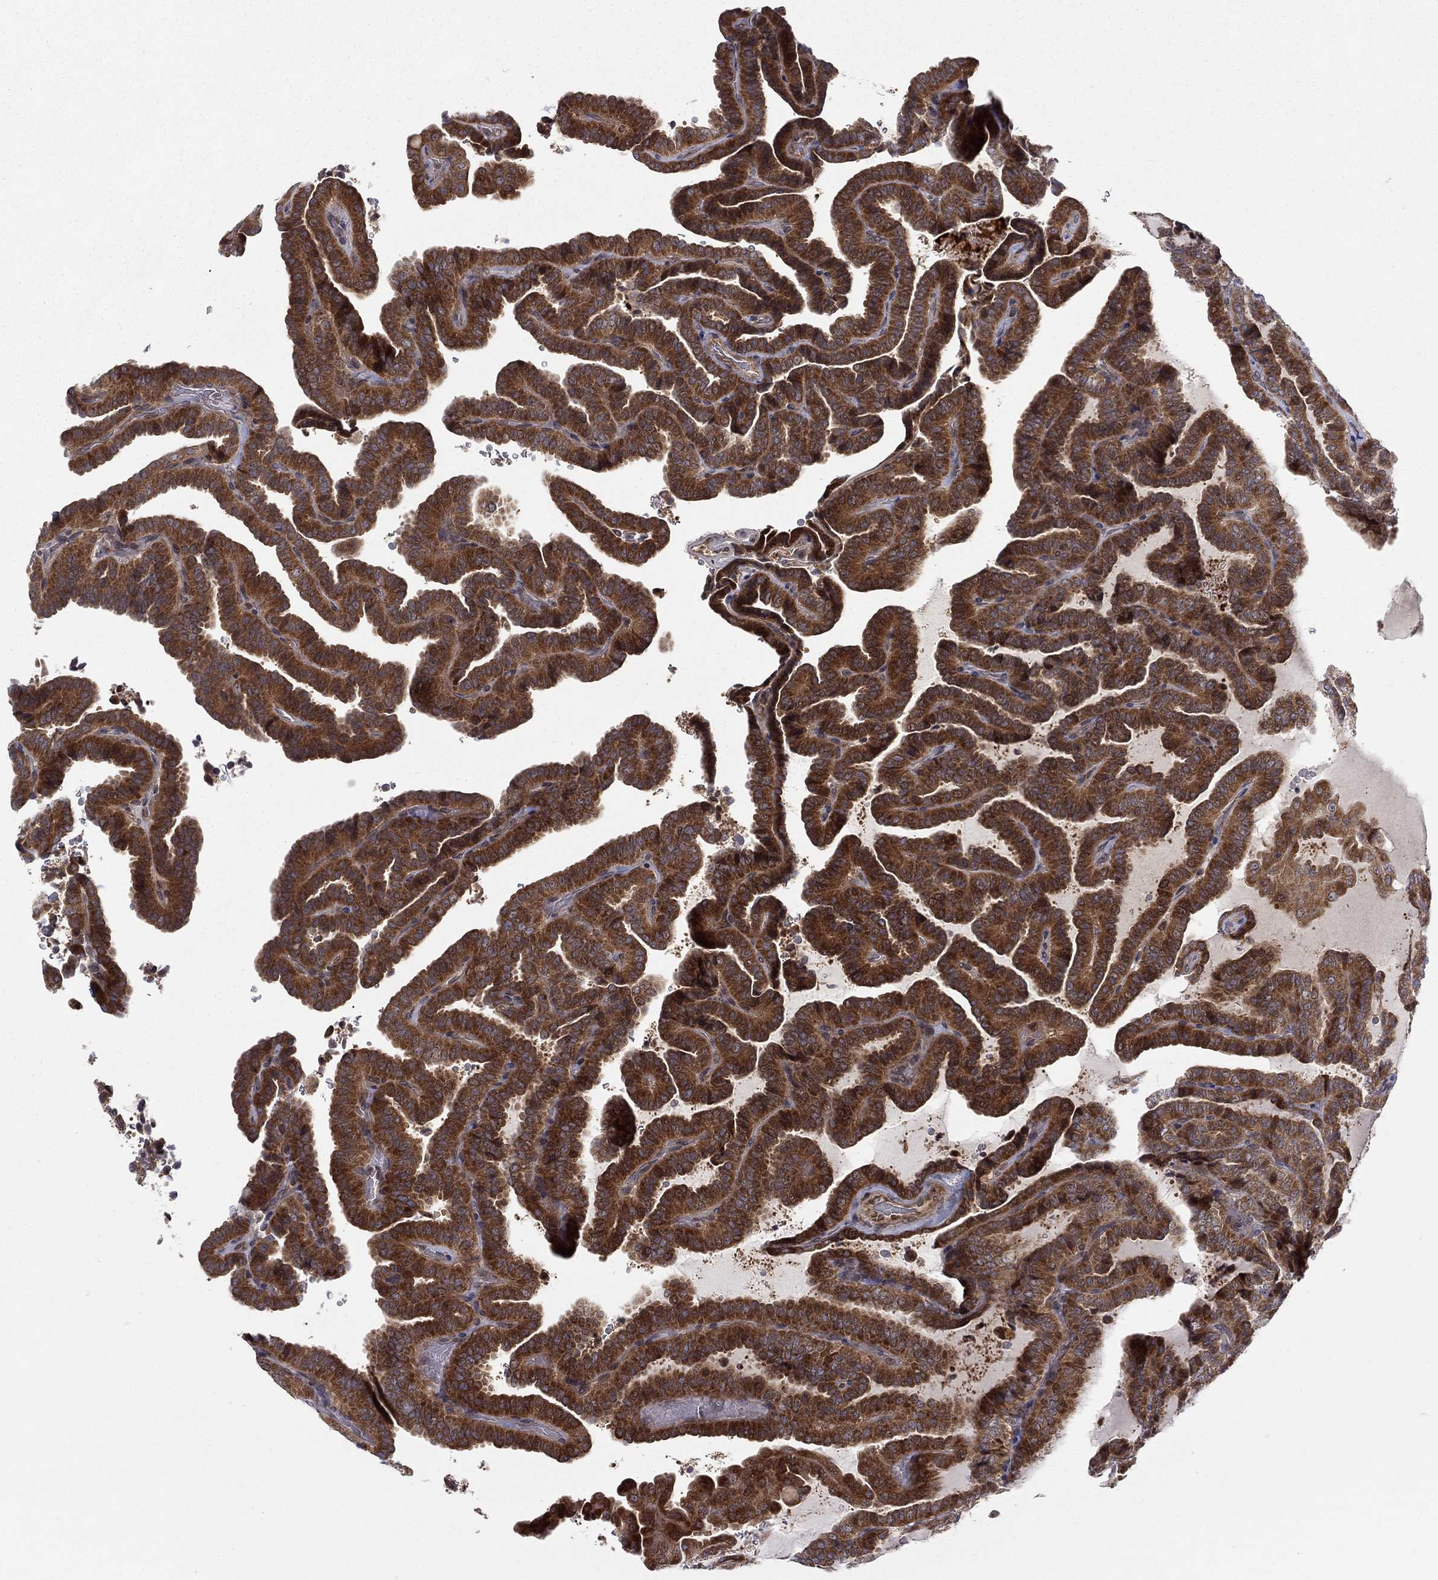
{"staining": {"intensity": "strong", "quantity": "25%-75%", "location": "cytoplasmic/membranous"}, "tissue": "thyroid cancer", "cell_type": "Tumor cells", "image_type": "cancer", "snomed": [{"axis": "morphology", "description": "Papillary adenocarcinoma, NOS"}, {"axis": "topography", "description": "Thyroid gland"}], "caption": "Brown immunohistochemical staining in thyroid papillary adenocarcinoma reveals strong cytoplasmic/membranous expression in approximately 25%-75% of tumor cells.", "gene": "WDR19", "patient": {"sex": "female", "age": 39}}